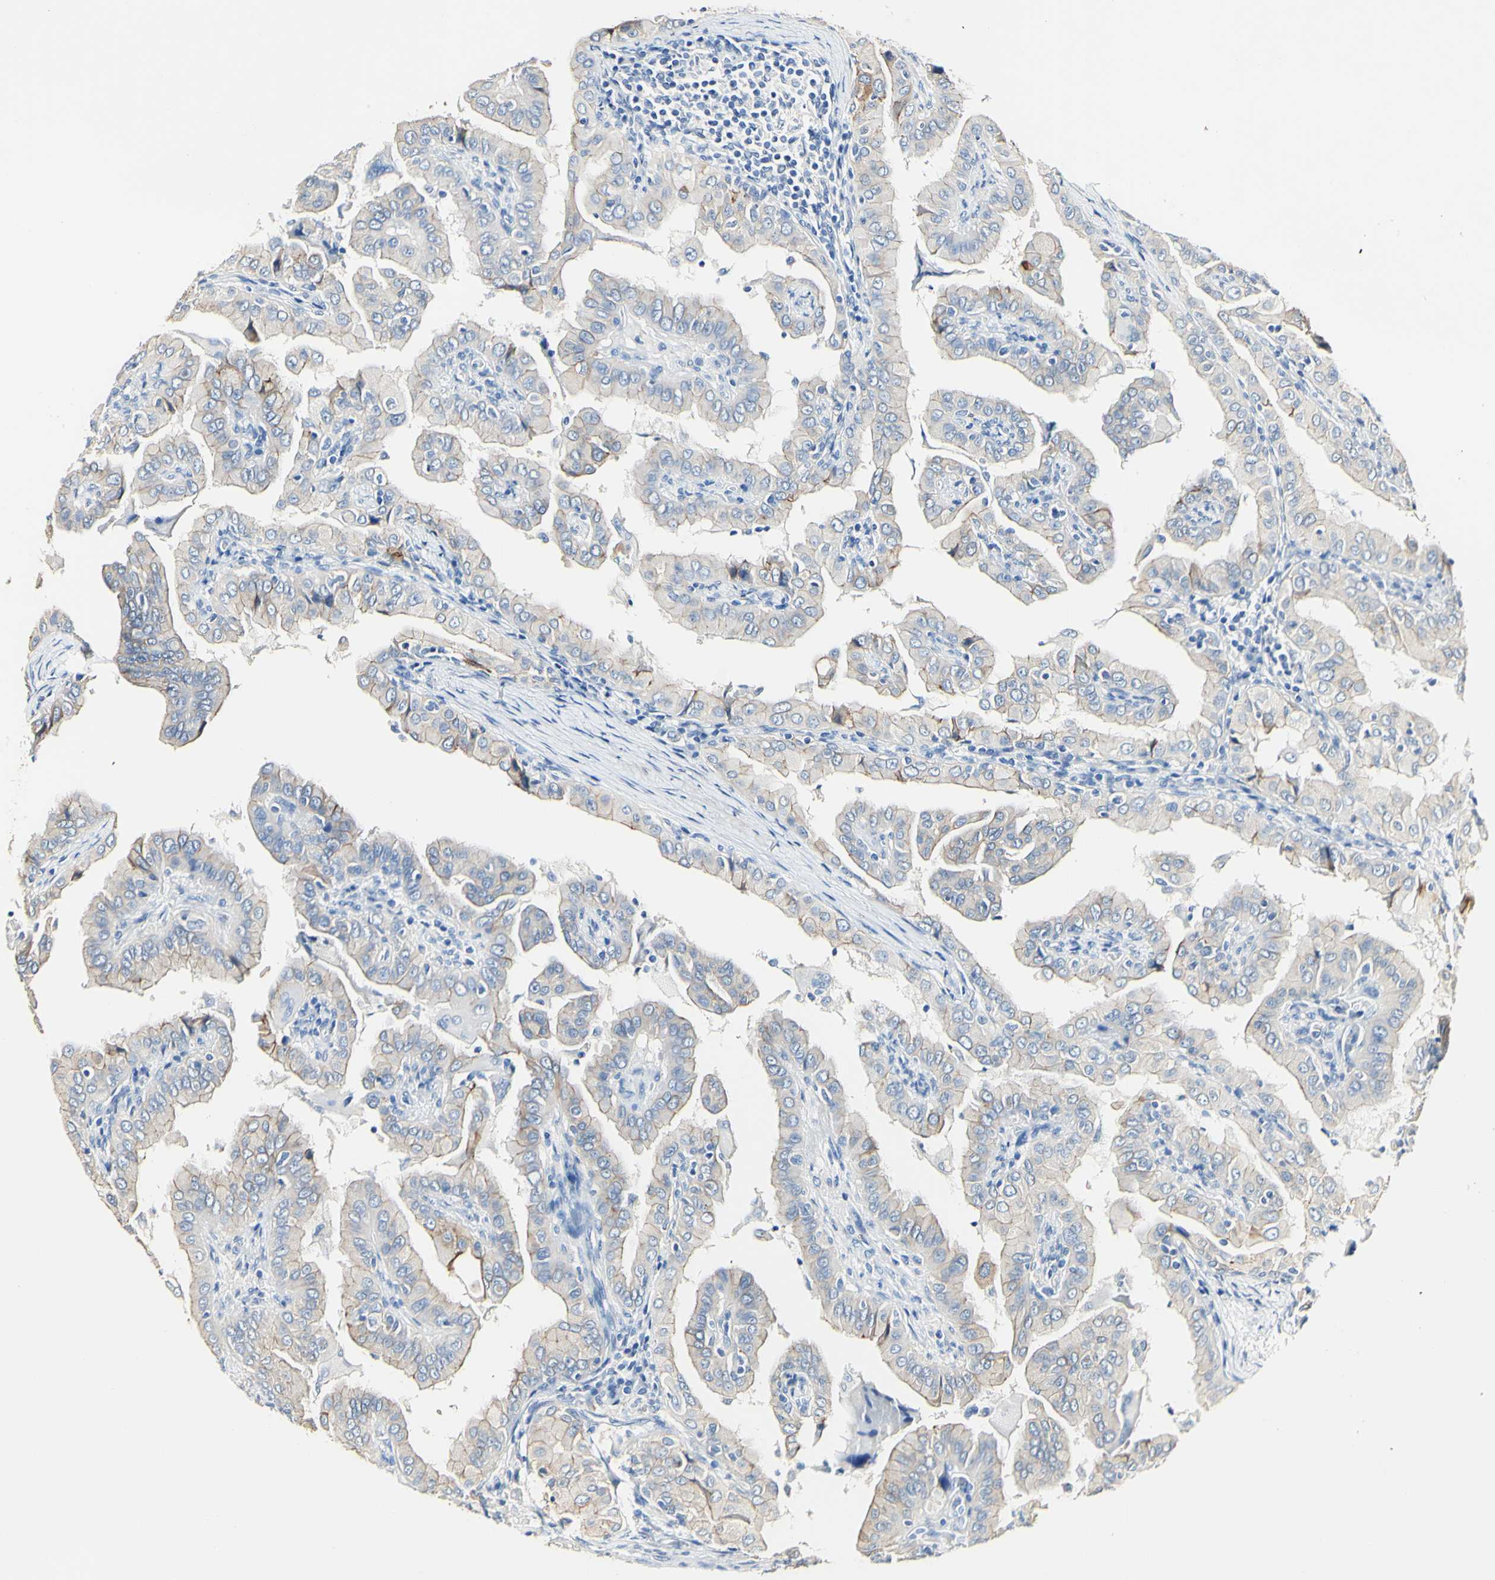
{"staining": {"intensity": "moderate", "quantity": "25%-75%", "location": "cytoplasmic/membranous"}, "tissue": "thyroid cancer", "cell_type": "Tumor cells", "image_type": "cancer", "snomed": [{"axis": "morphology", "description": "Papillary adenocarcinoma, NOS"}, {"axis": "topography", "description": "Thyroid gland"}], "caption": "A micrograph of human thyroid cancer stained for a protein demonstrates moderate cytoplasmic/membranous brown staining in tumor cells.", "gene": "DSC2", "patient": {"sex": "male", "age": 33}}